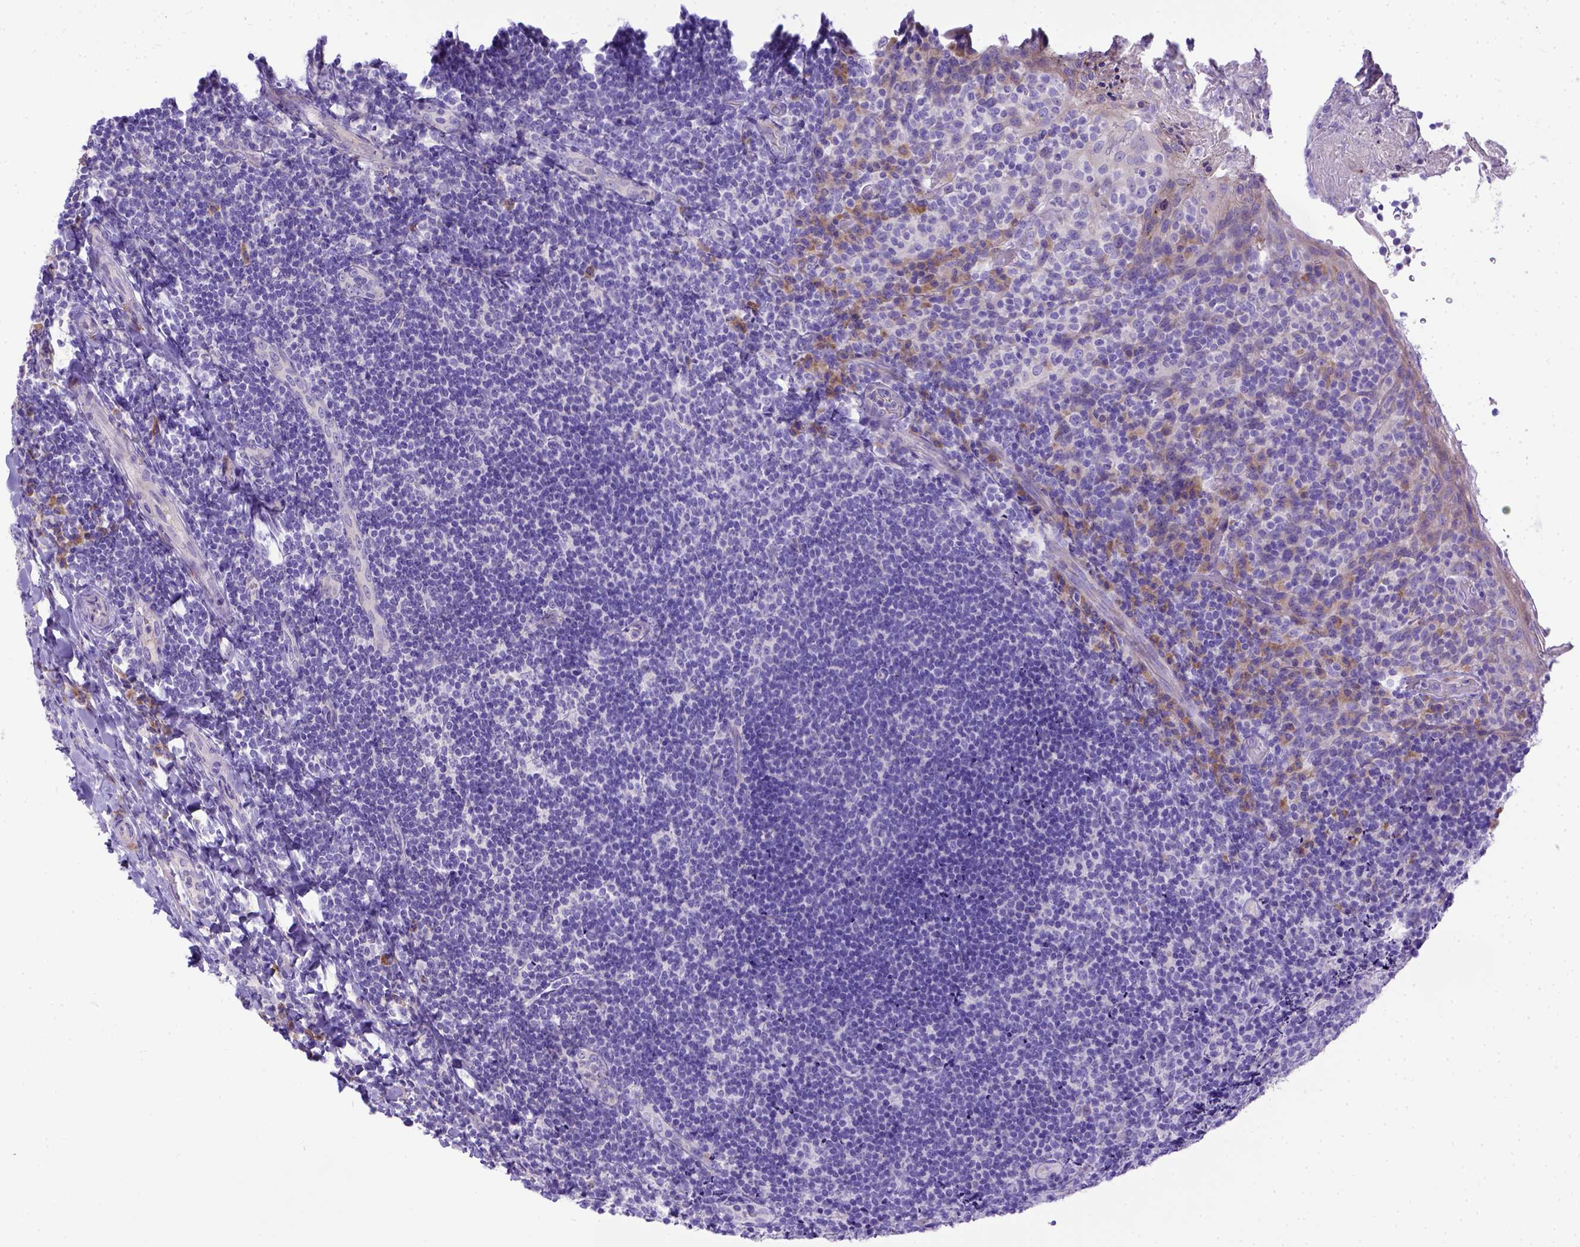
{"staining": {"intensity": "negative", "quantity": "none", "location": "none"}, "tissue": "tonsil", "cell_type": "Germinal center cells", "image_type": "normal", "snomed": [{"axis": "morphology", "description": "Normal tissue, NOS"}, {"axis": "topography", "description": "Tonsil"}], "caption": "Tonsil stained for a protein using IHC reveals no positivity germinal center cells.", "gene": "CFAP300", "patient": {"sex": "female", "age": 10}}